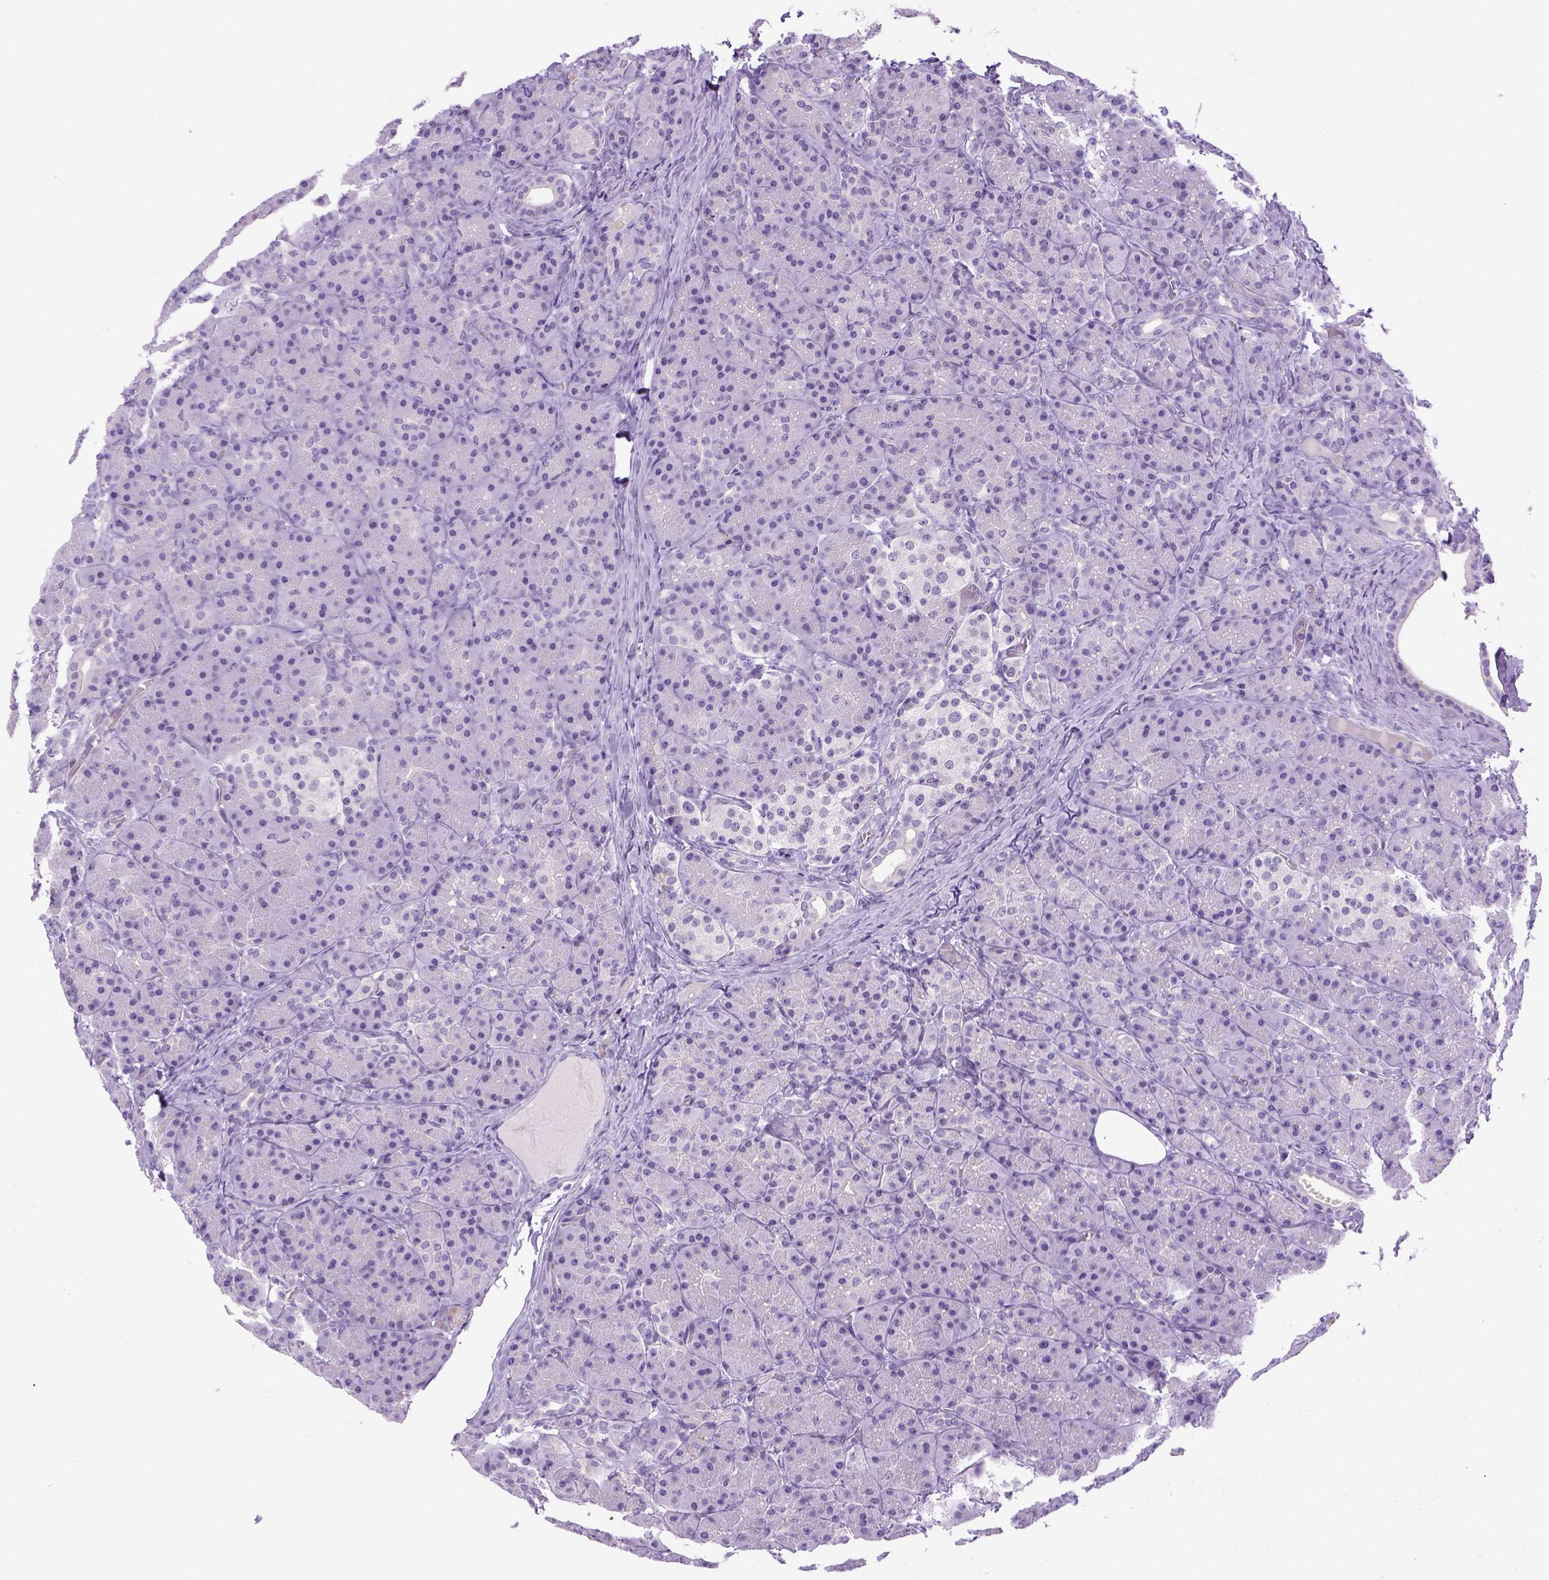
{"staining": {"intensity": "negative", "quantity": "none", "location": "none"}, "tissue": "pancreas", "cell_type": "Exocrine glandular cells", "image_type": "normal", "snomed": [{"axis": "morphology", "description": "Normal tissue, NOS"}, {"axis": "topography", "description": "Pancreas"}], "caption": "High power microscopy histopathology image of an immunohistochemistry (IHC) histopathology image of unremarkable pancreas, revealing no significant expression in exocrine glandular cells.", "gene": "FAM184B", "patient": {"sex": "male", "age": 57}}